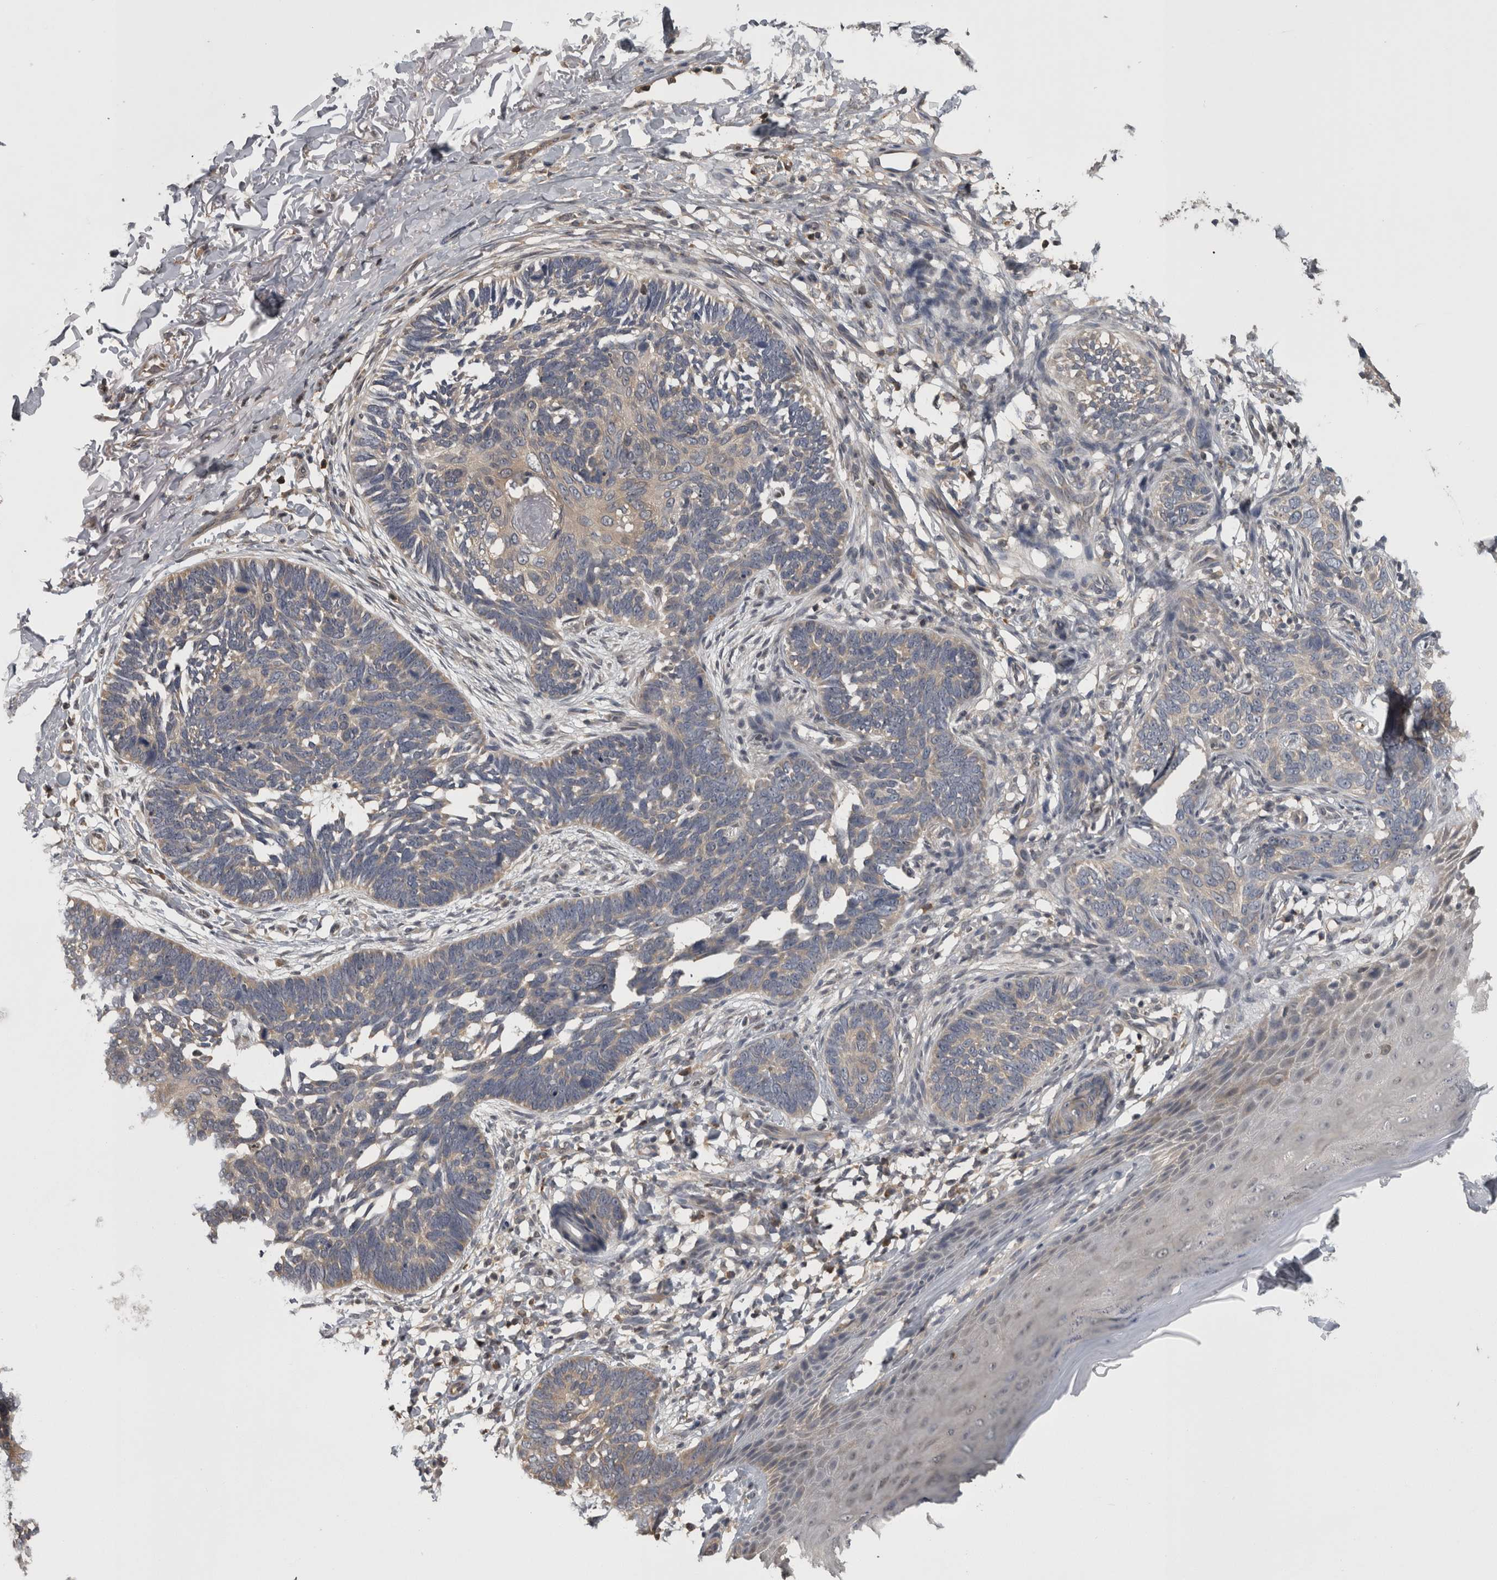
{"staining": {"intensity": "weak", "quantity": ">75%", "location": "cytoplasmic/membranous"}, "tissue": "skin cancer", "cell_type": "Tumor cells", "image_type": "cancer", "snomed": [{"axis": "morphology", "description": "Normal tissue, NOS"}, {"axis": "morphology", "description": "Basal cell carcinoma"}, {"axis": "topography", "description": "Skin"}], "caption": "Skin basal cell carcinoma stained for a protein reveals weak cytoplasmic/membranous positivity in tumor cells.", "gene": "APRT", "patient": {"sex": "male", "age": 77}}